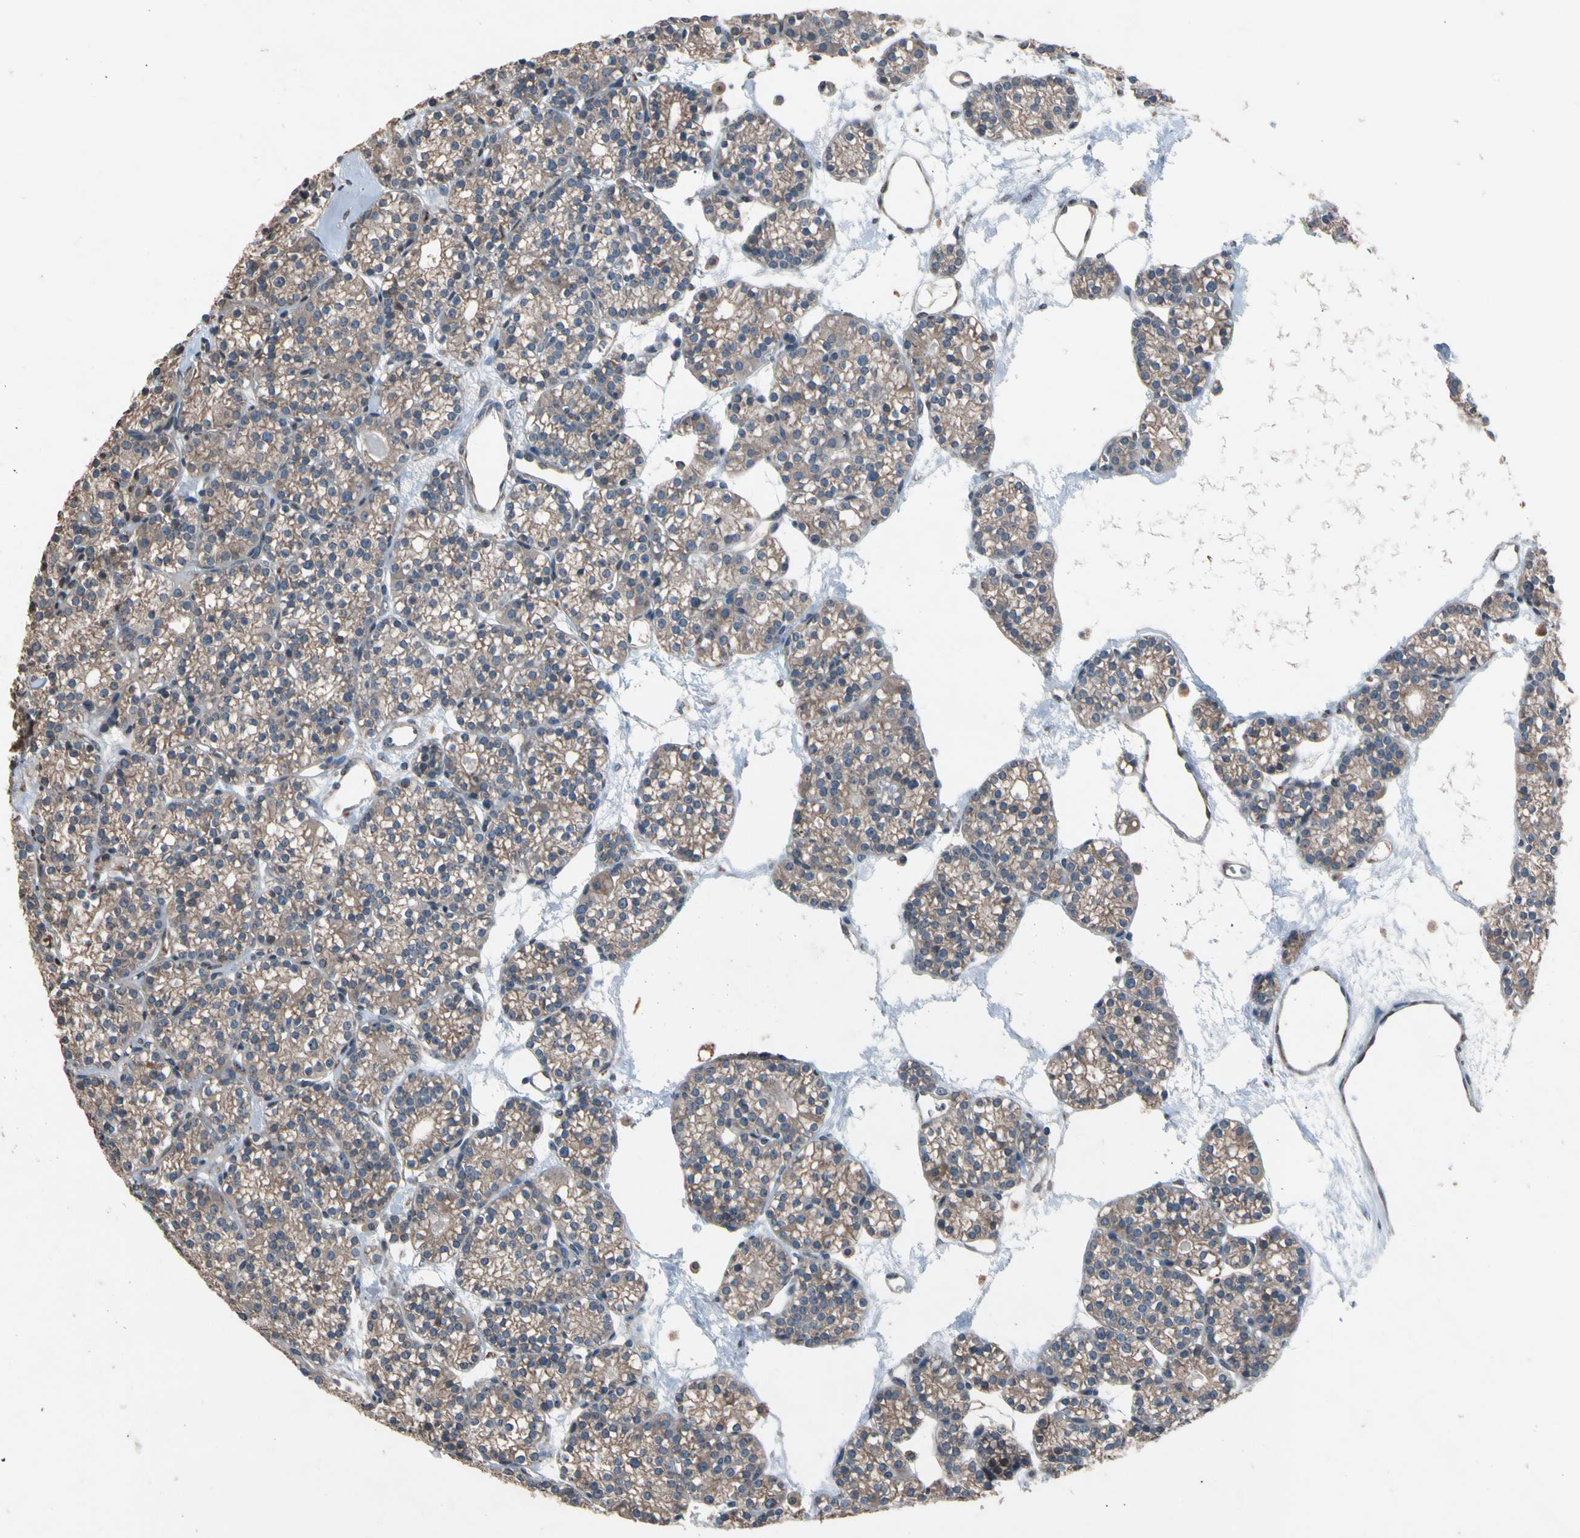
{"staining": {"intensity": "weak", "quantity": ">75%", "location": "cytoplasmic/membranous"}, "tissue": "parathyroid gland", "cell_type": "Glandular cells", "image_type": "normal", "snomed": [{"axis": "morphology", "description": "Normal tissue, NOS"}, {"axis": "topography", "description": "Parathyroid gland"}], "caption": "Unremarkable parathyroid gland was stained to show a protein in brown. There is low levels of weak cytoplasmic/membranous positivity in about >75% of glandular cells.", "gene": "PRDX4", "patient": {"sex": "female", "age": 64}}